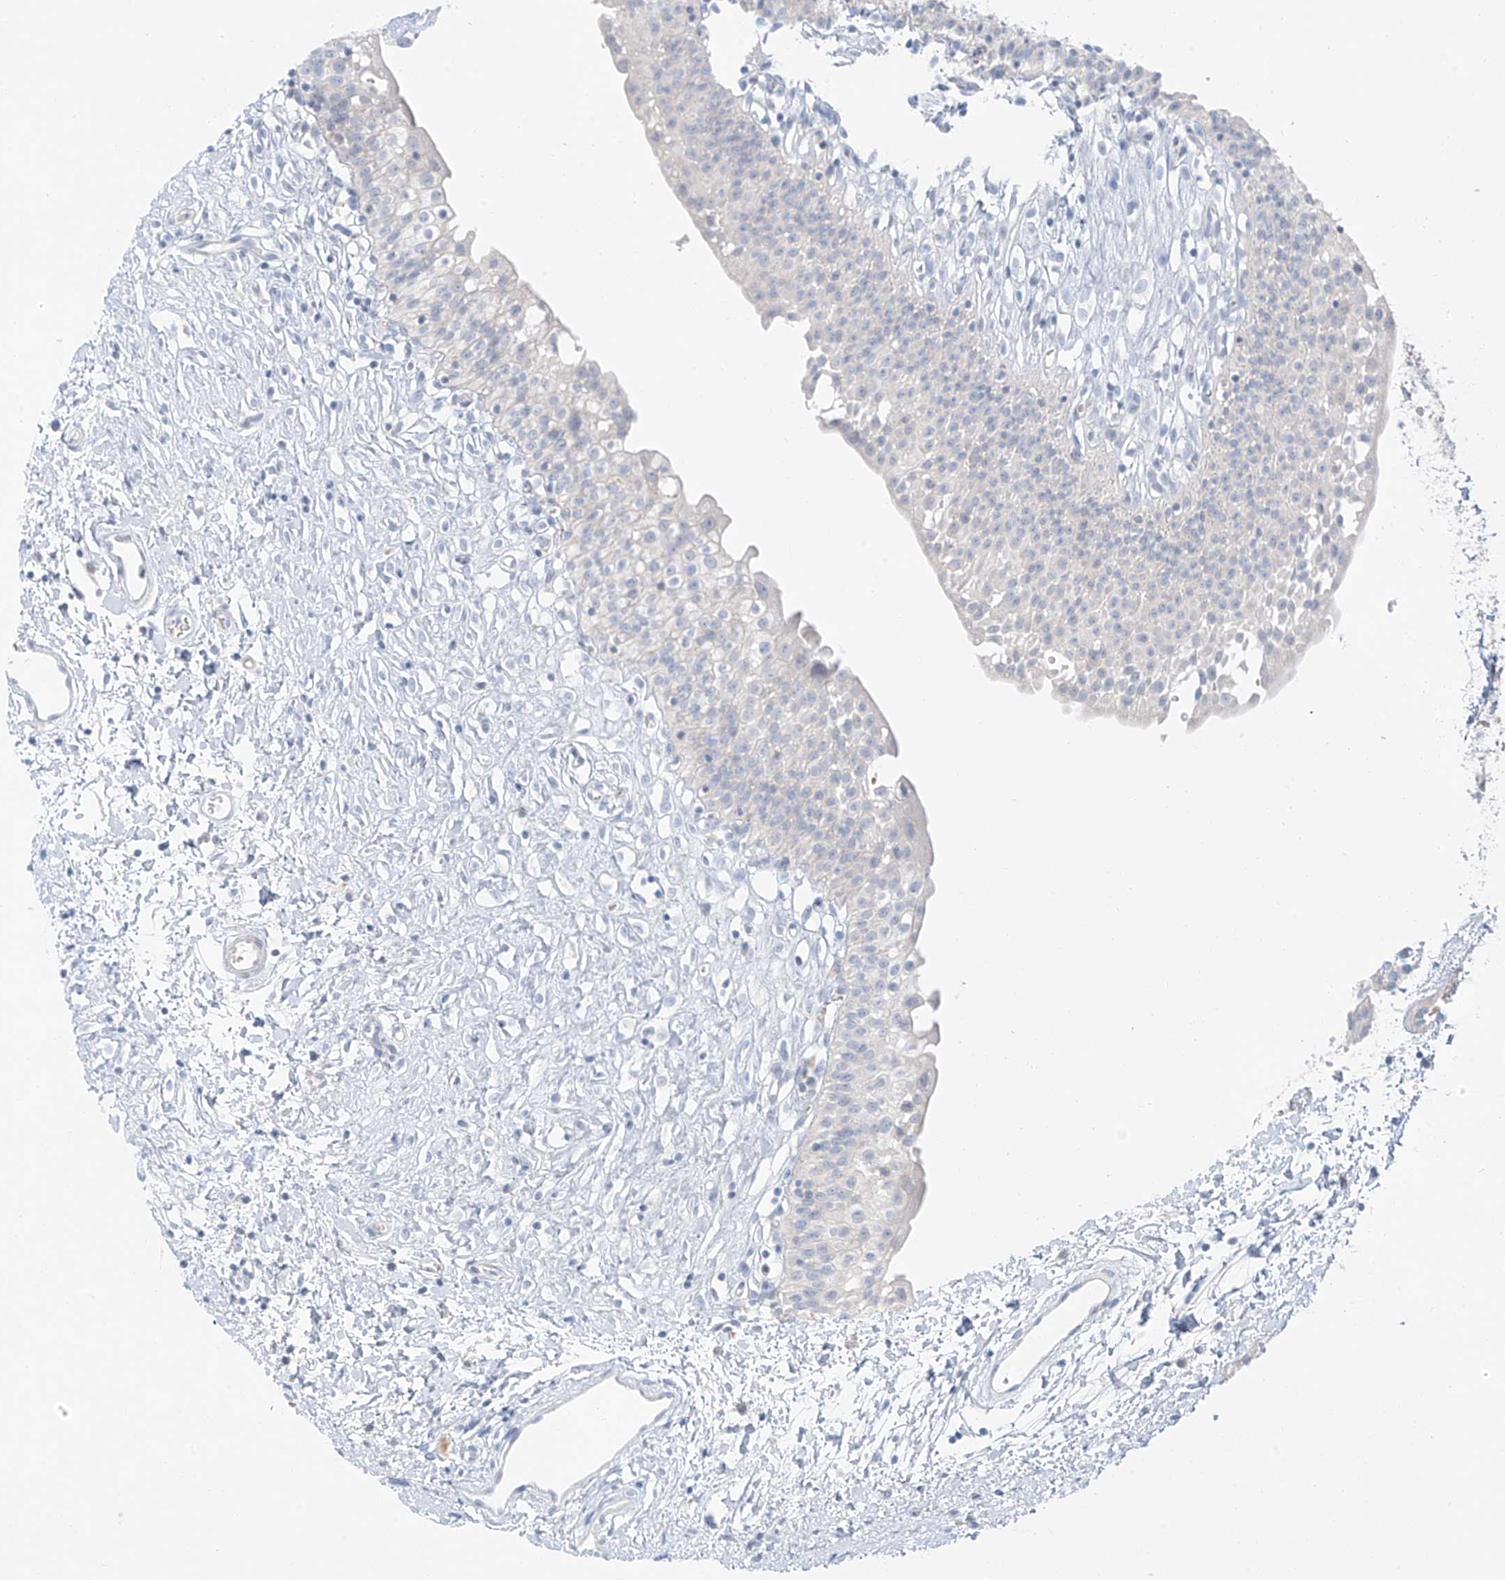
{"staining": {"intensity": "negative", "quantity": "none", "location": "none"}, "tissue": "urinary bladder", "cell_type": "Urothelial cells", "image_type": "normal", "snomed": [{"axis": "morphology", "description": "Normal tissue, NOS"}, {"axis": "topography", "description": "Urinary bladder"}], "caption": "High magnification brightfield microscopy of benign urinary bladder stained with DAB (3,3'-diaminobenzidine) (brown) and counterstained with hematoxylin (blue): urothelial cells show no significant positivity.", "gene": "PGC", "patient": {"sex": "male", "age": 51}}